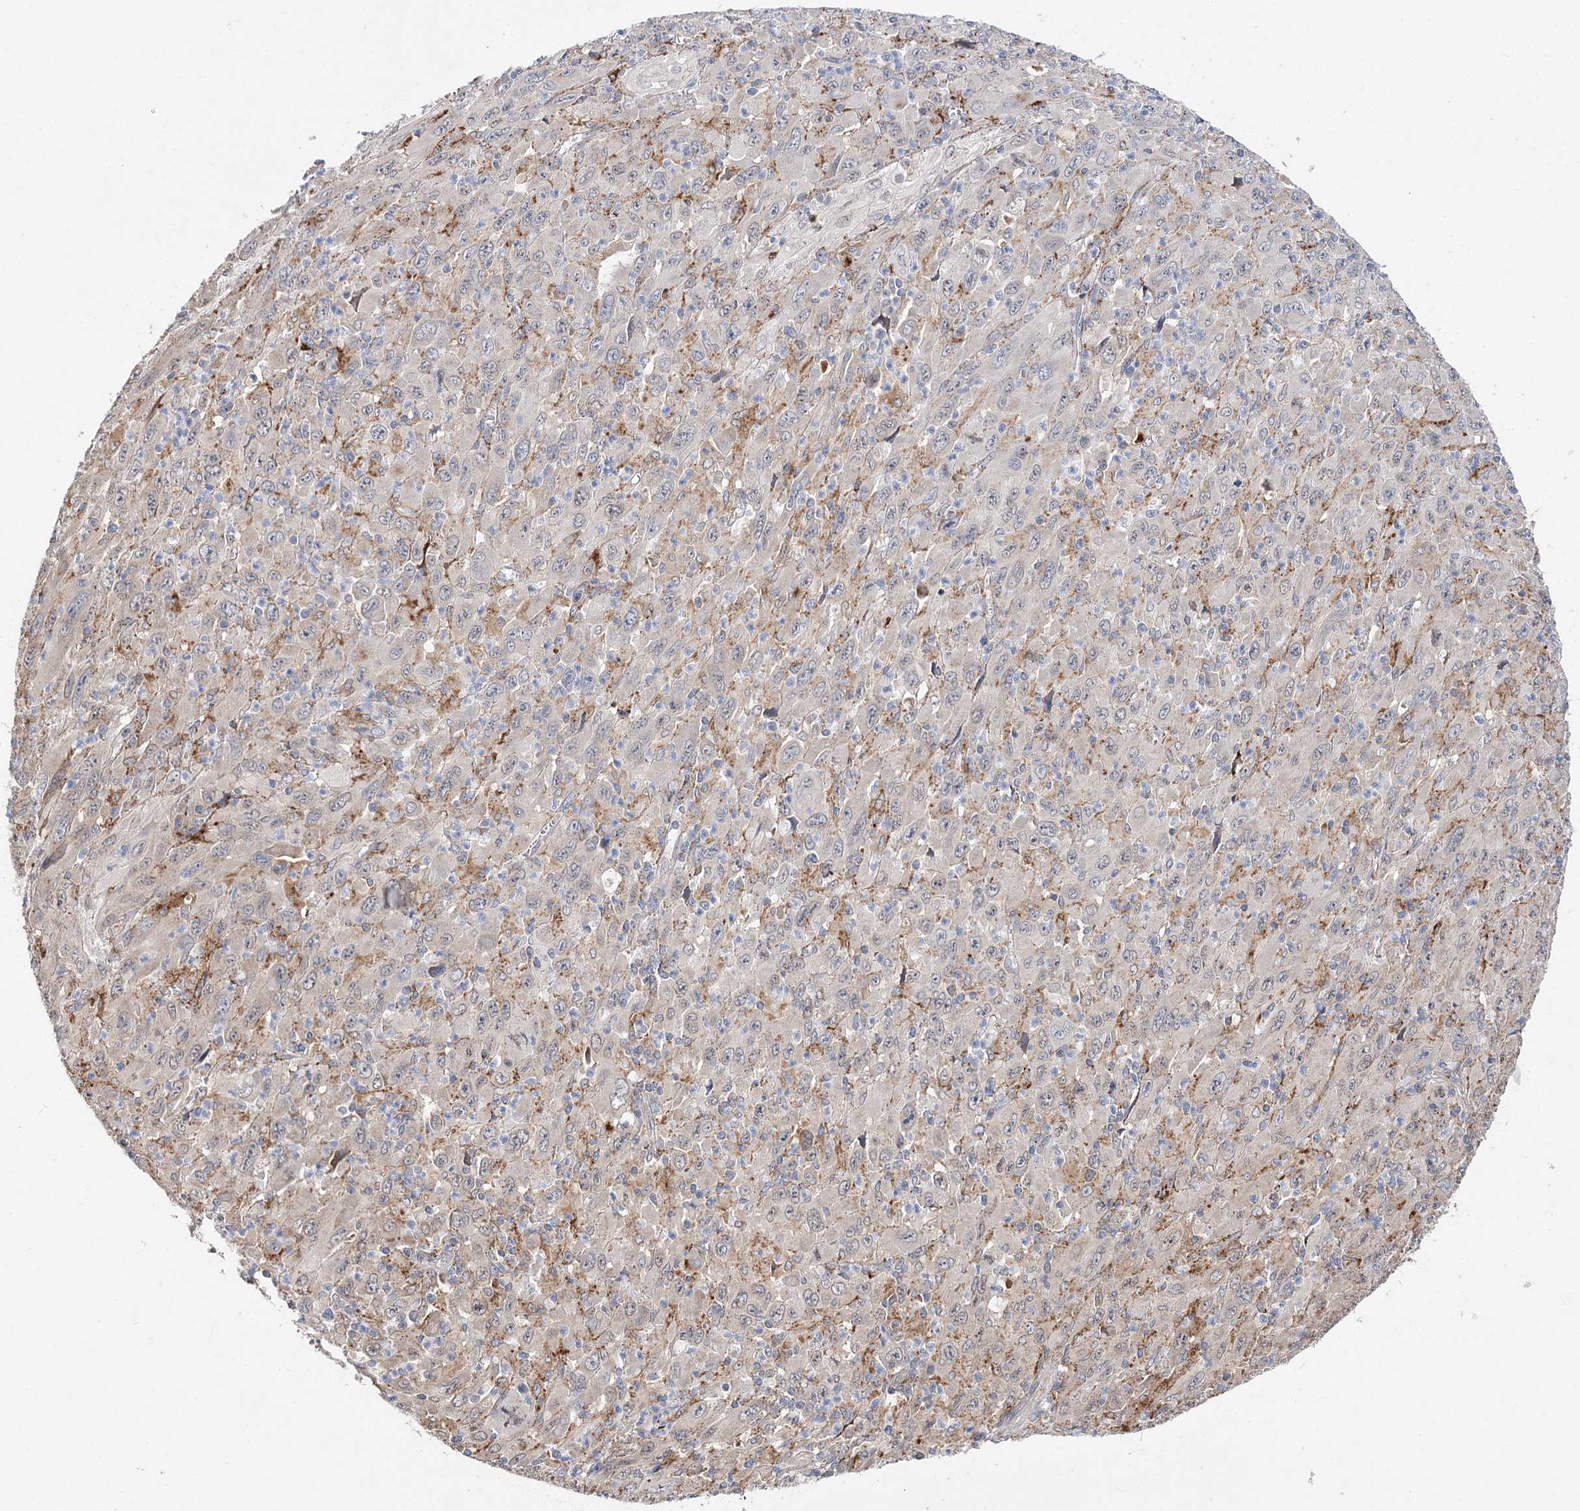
{"staining": {"intensity": "weak", "quantity": "25%-75%", "location": "cytoplasmic/membranous"}, "tissue": "melanoma", "cell_type": "Tumor cells", "image_type": "cancer", "snomed": [{"axis": "morphology", "description": "Malignant melanoma, Metastatic site"}, {"axis": "topography", "description": "Skin"}], "caption": "This is an image of IHC staining of melanoma, which shows weak expression in the cytoplasmic/membranous of tumor cells.", "gene": "C3orf38", "patient": {"sex": "female", "age": 56}}